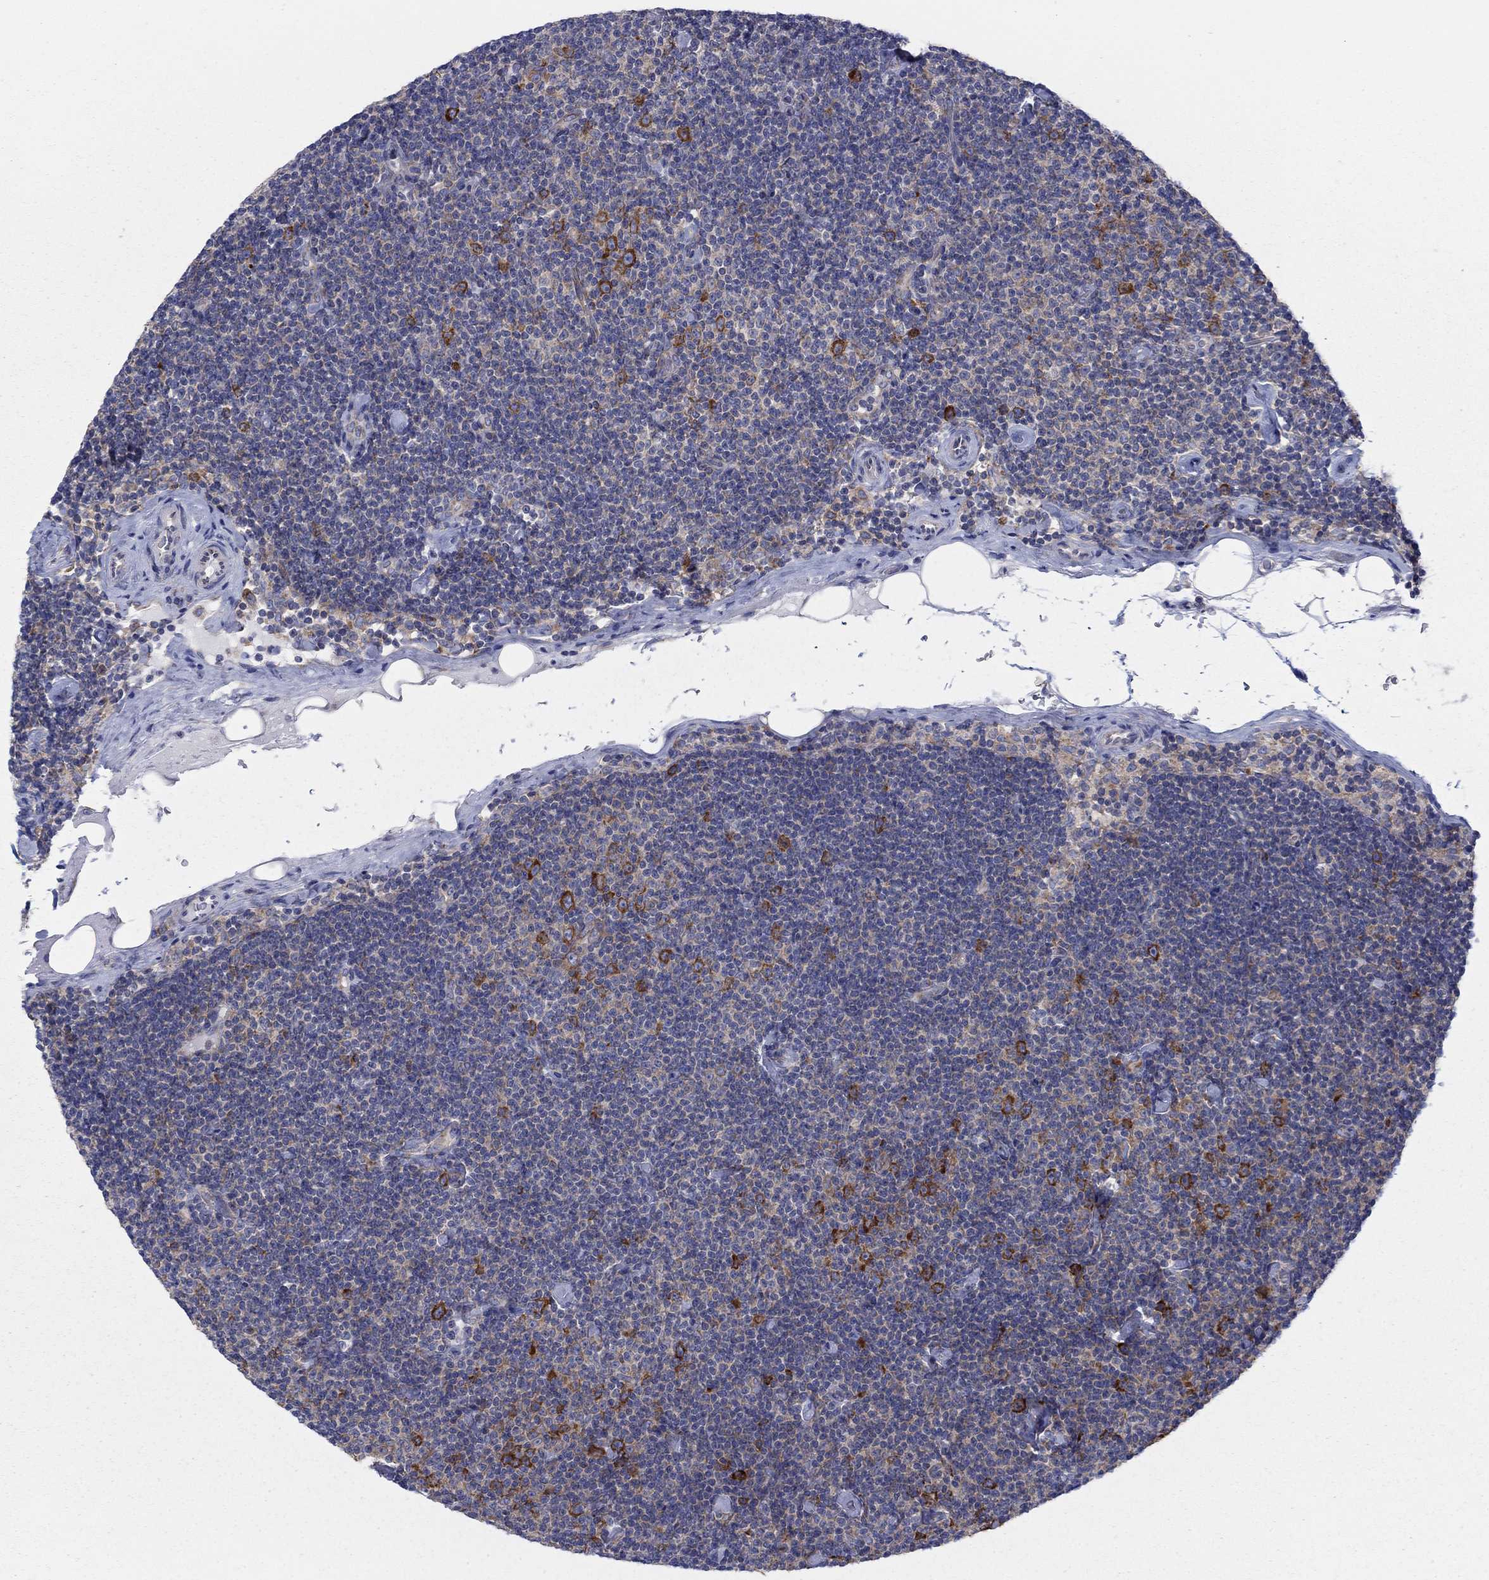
{"staining": {"intensity": "negative", "quantity": "none", "location": "none"}, "tissue": "lymphoma", "cell_type": "Tumor cells", "image_type": "cancer", "snomed": [{"axis": "morphology", "description": "Malignant lymphoma, non-Hodgkin's type, Low grade"}, {"axis": "topography", "description": "Lymph node"}], "caption": "Tumor cells are negative for brown protein staining in lymphoma.", "gene": "TMEM59", "patient": {"sex": "male", "age": 81}}